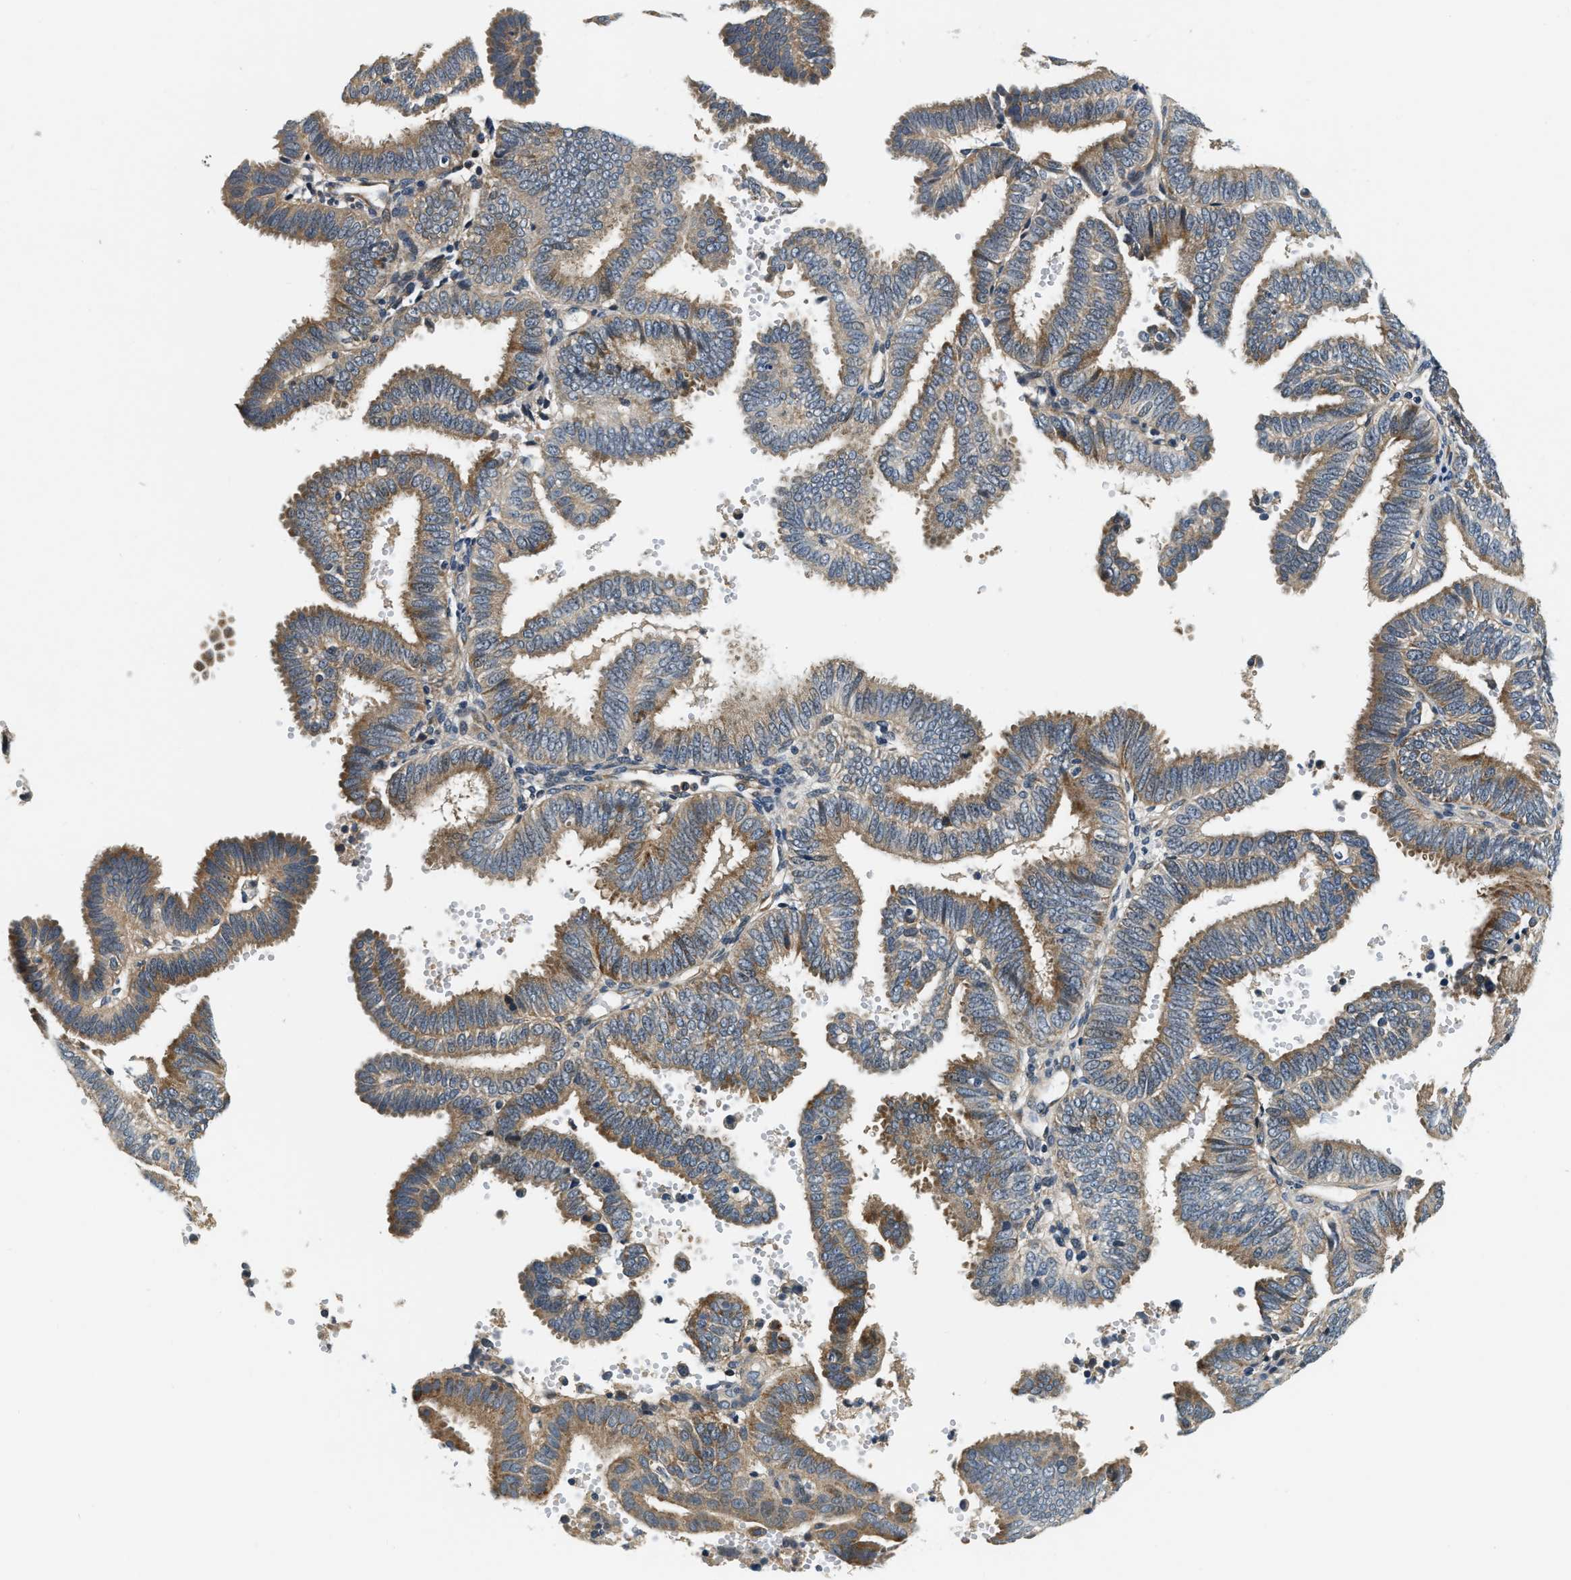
{"staining": {"intensity": "moderate", "quantity": ">75%", "location": "cytoplasmic/membranous"}, "tissue": "endometrial cancer", "cell_type": "Tumor cells", "image_type": "cancer", "snomed": [{"axis": "morphology", "description": "Adenocarcinoma, NOS"}, {"axis": "topography", "description": "Endometrium"}], "caption": "Immunohistochemical staining of endometrial adenocarcinoma exhibits medium levels of moderate cytoplasmic/membranous protein positivity in approximately >75% of tumor cells. Immunohistochemistry stains the protein of interest in brown and the nuclei are stained blue.", "gene": "YAE1", "patient": {"sex": "female", "age": 58}}